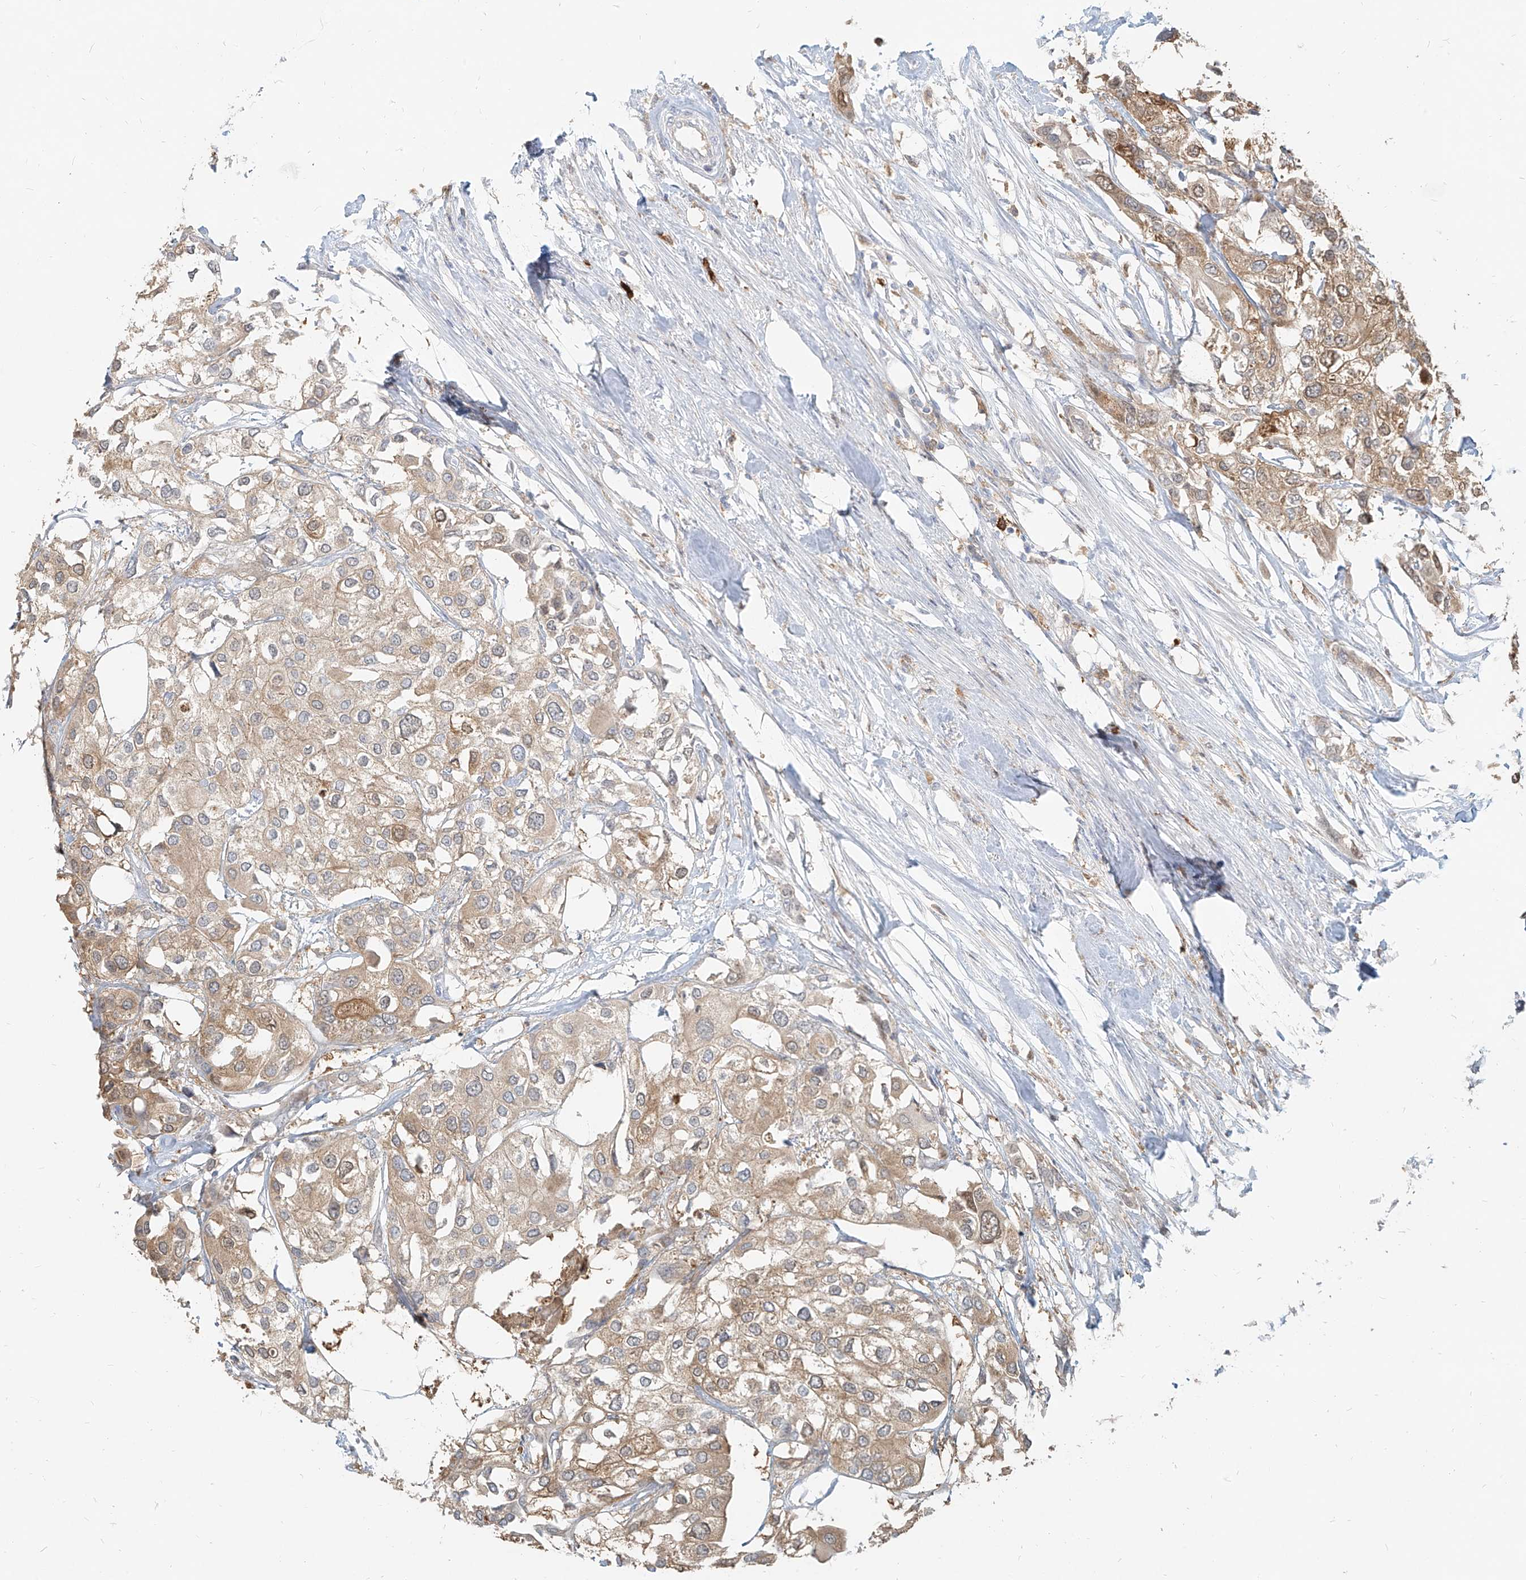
{"staining": {"intensity": "moderate", "quantity": ">75%", "location": "cytoplasmic/membranous"}, "tissue": "urothelial cancer", "cell_type": "Tumor cells", "image_type": "cancer", "snomed": [{"axis": "morphology", "description": "Urothelial carcinoma, High grade"}, {"axis": "topography", "description": "Urinary bladder"}], "caption": "The immunohistochemical stain highlights moderate cytoplasmic/membranous positivity in tumor cells of urothelial carcinoma (high-grade) tissue. (DAB IHC with brightfield microscopy, high magnification).", "gene": "PGD", "patient": {"sex": "male", "age": 64}}